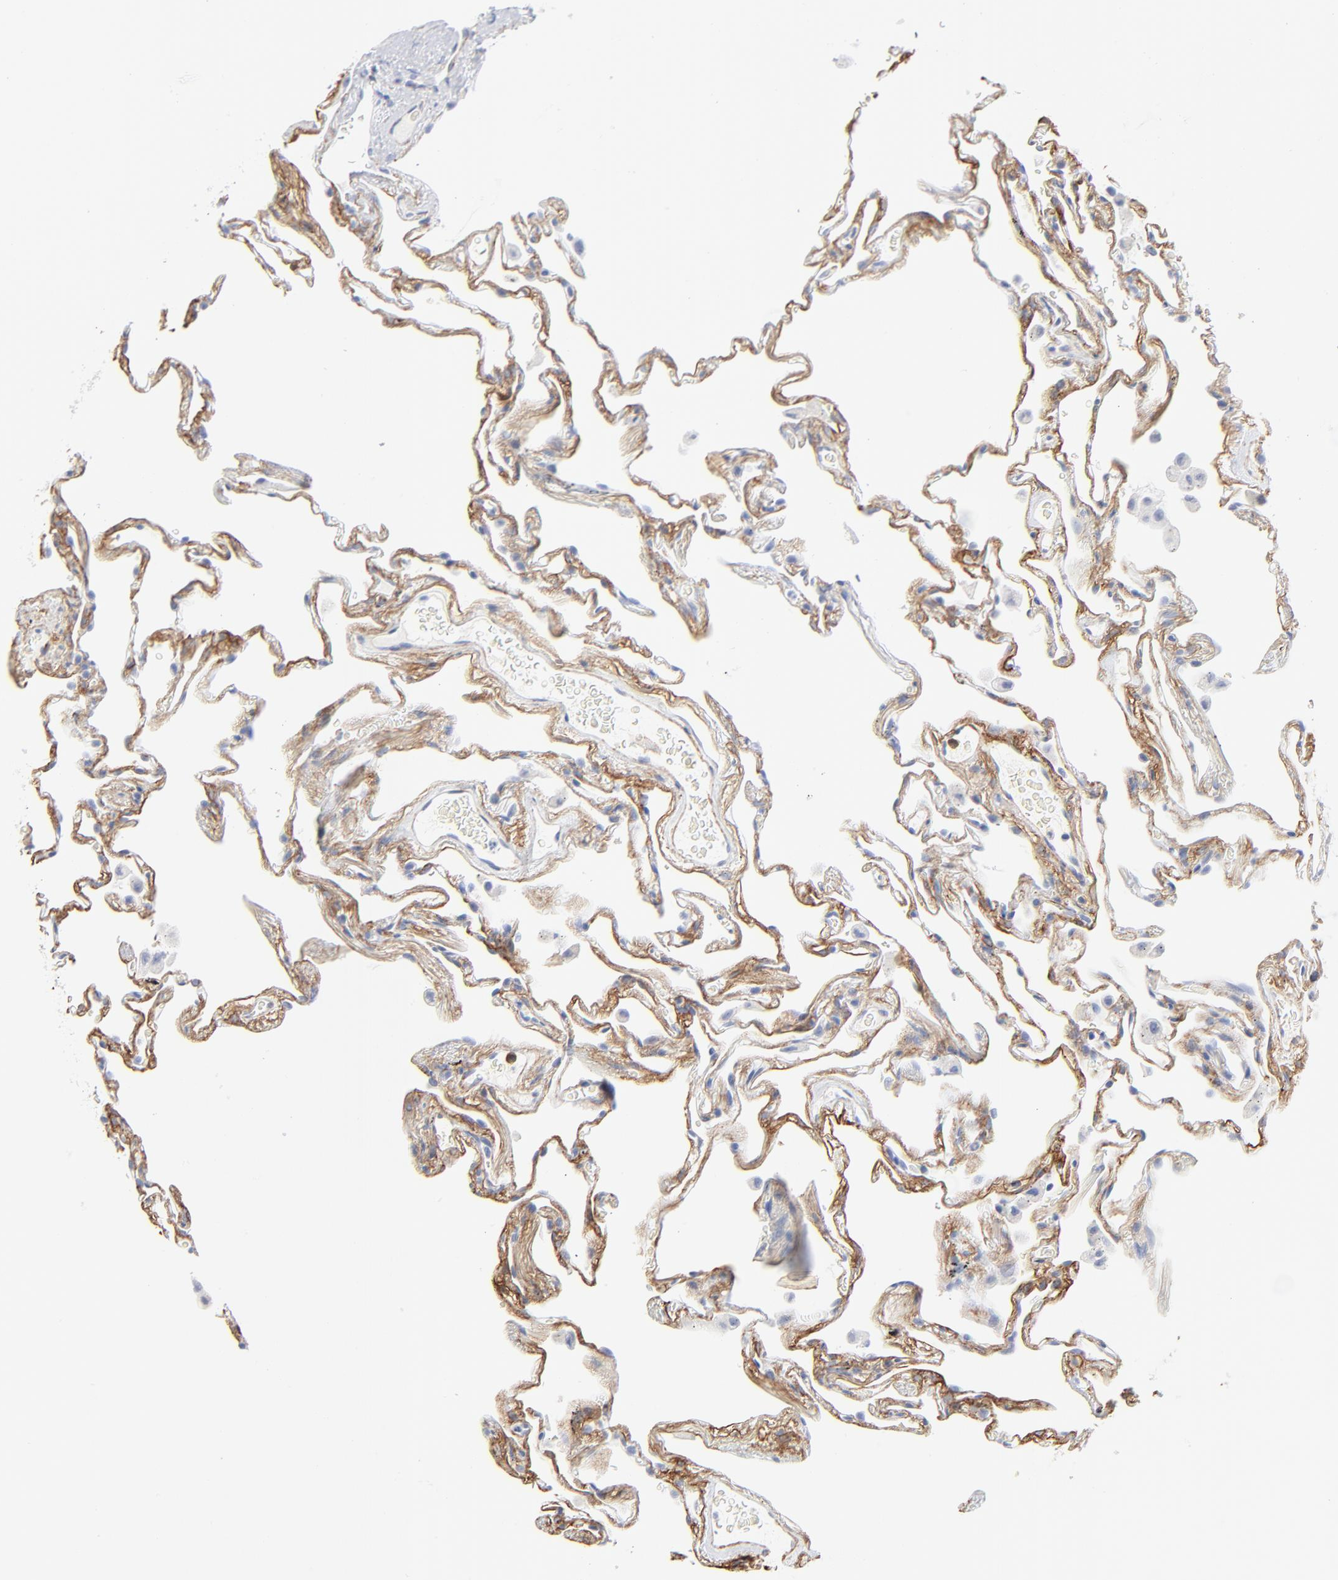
{"staining": {"intensity": "negative", "quantity": "none", "location": "none"}, "tissue": "lung", "cell_type": "Alveolar cells", "image_type": "normal", "snomed": [{"axis": "morphology", "description": "Normal tissue, NOS"}, {"axis": "morphology", "description": "Inflammation, NOS"}, {"axis": "topography", "description": "Lung"}], "caption": "This is an immunohistochemistry histopathology image of unremarkable human lung. There is no staining in alveolar cells.", "gene": "AGTR1", "patient": {"sex": "male", "age": 69}}